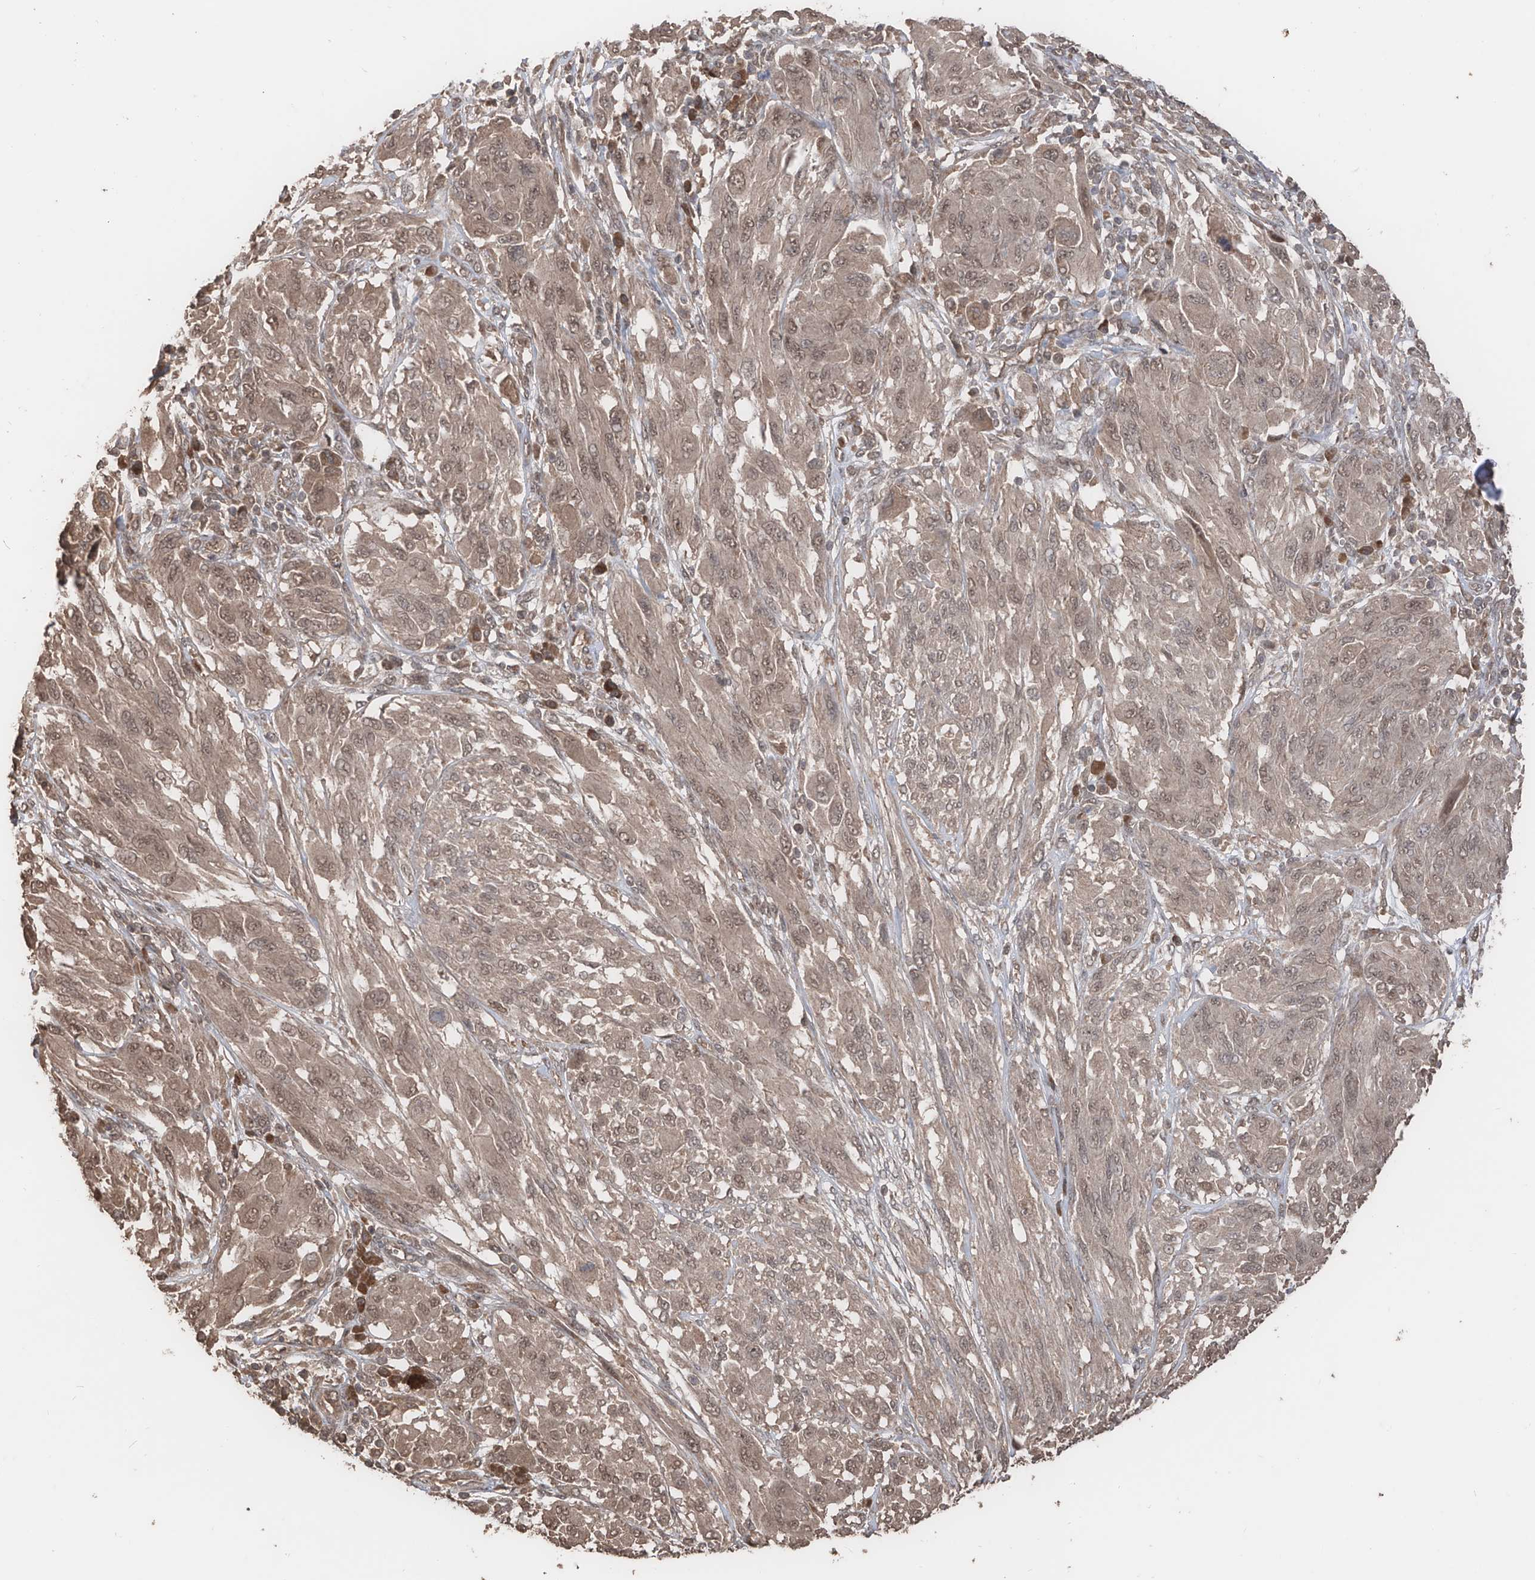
{"staining": {"intensity": "moderate", "quantity": ">75%", "location": "nuclear"}, "tissue": "melanoma", "cell_type": "Tumor cells", "image_type": "cancer", "snomed": [{"axis": "morphology", "description": "Malignant melanoma, NOS"}, {"axis": "topography", "description": "Skin"}], "caption": "This photomicrograph reveals melanoma stained with IHC to label a protein in brown. The nuclear of tumor cells show moderate positivity for the protein. Nuclei are counter-stained blue.", "gene": "FAM135A", "patient": {"sex": "female", "age": 91}}